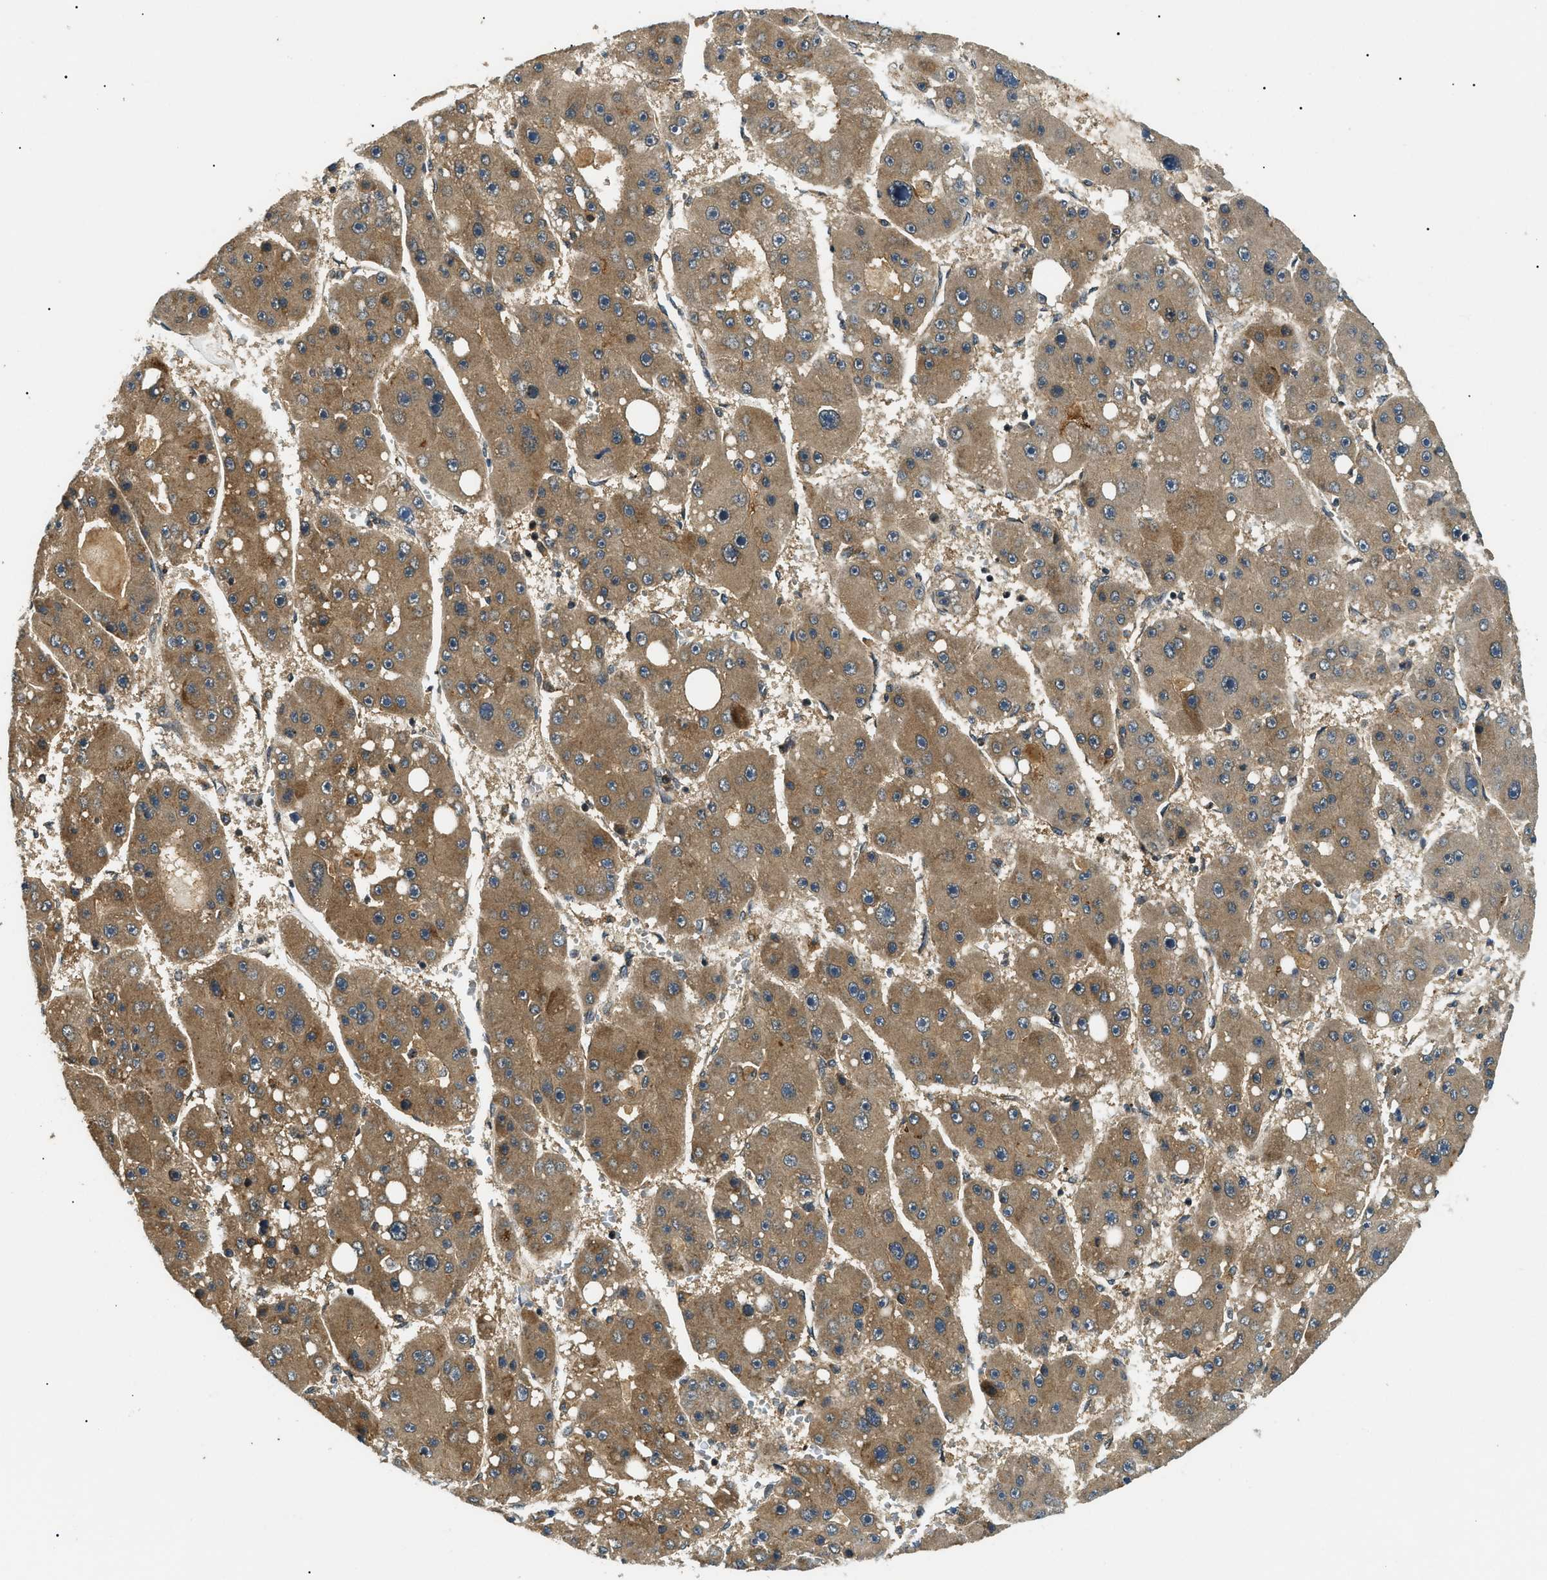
{"staining": {"intensity": "moderate", "quantity": ">75%", "location": "cytoplasmic/membranous"}, "tissue": "liver cancer", "cell_type": "Tumor cells", "image_type": "cancer", "snomed": [{"axis": "morphology", "description": "Carcinoma, Hepatocellular, NOS"}, {"axis": "topography", "description": "Liver"}], "caption": "Protein positivity by immunohistochemistry reveals moderate cytoplasmic/membranous expression in approximately >75% of tumor cells in liver cancer (hepatocellular carcinoma).", "gene": "ATP6AP1", "patient": {"sex": "female", "age": 61}}